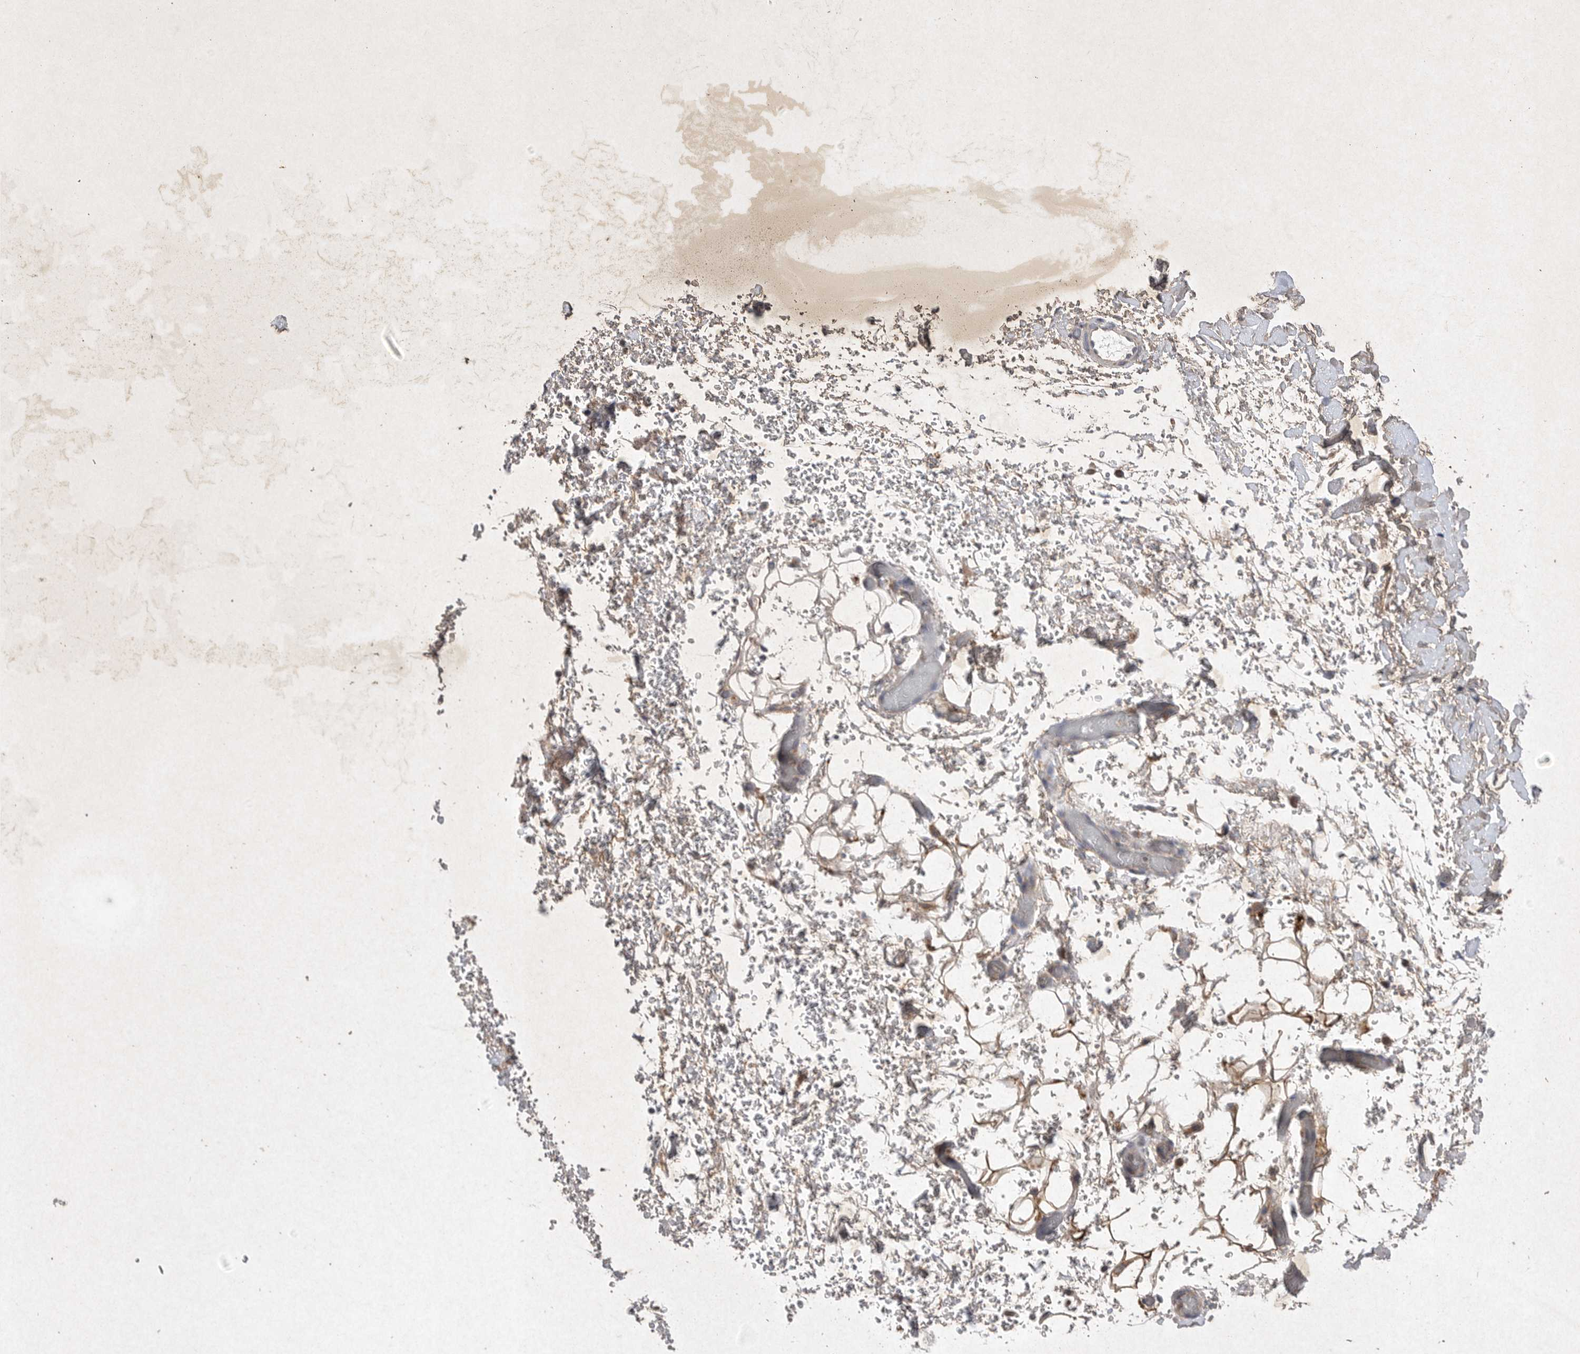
{"staining": {"intensity": "weak", "quantity": ">75%", "location": "cytoplasmic/membranous"}, "tissue": "adipose tissue", "cell_type": "Adipocytes", "image_type": "normal", "snomed": [{"axis": "morphology", "description": "Normal tissue, NOS"}, {"axis": "morphology", "description": "Adenocarcinoma, NOS"}, {"axis": "topography", "description": "Esophagus"}], "caption": "IHC histopathology image of benign human adipose tissue stained for a protein (brown), which shows low levels of weak cytoplasmic/membranous staining in about >75% of adipocytes.", "gene": "DDR1", "patient": {"sex": "male", "age": 62}}